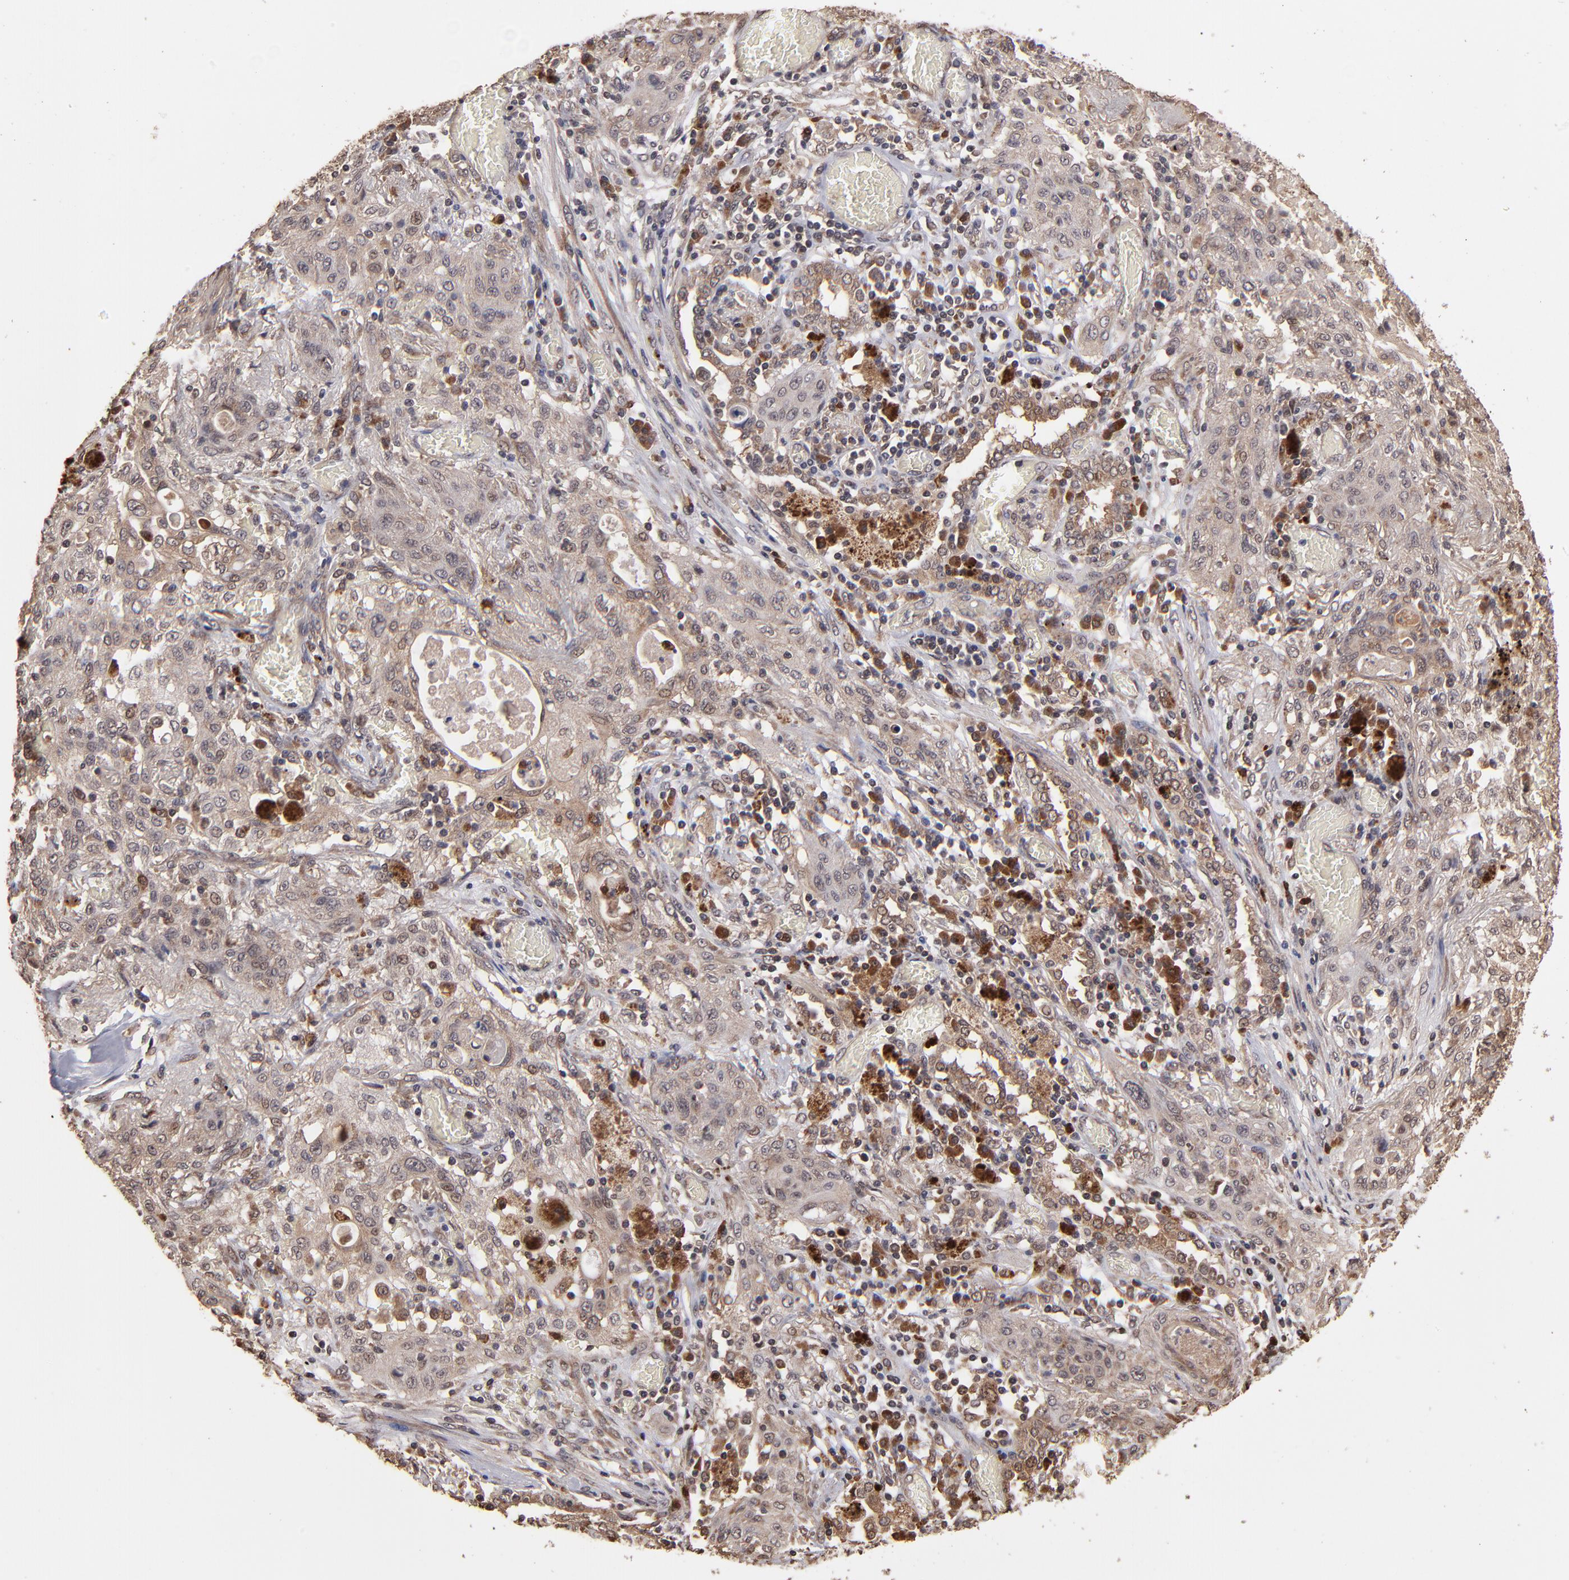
{"staining": {"intensity": "weak", "quantity": "25%-75%", "location": "cytoplasmic/membranous"}, "tissue": "lung cancer", "cell_type": "Tumor cells", "image_type": "cancer", "snomed": [{"axis": "morphology", "description": "Squamous cell carcinoma, NOS"}, {"axis": "topography", "description": "Lung"}], "caption": "Protein expression by immunohistochemistry (IHC) reveals weak cytoplasmic/membranous staining in approximately 25%-75% of tumor cells in lung cancer. The staining was performed using DAB to visualize the protein expression in brown, while the nuclei were stained in blue with hematoxylin (Magnification: 20x).", "gene": "NFE2L2", "patient": {"sex": "female", "age": 47}}